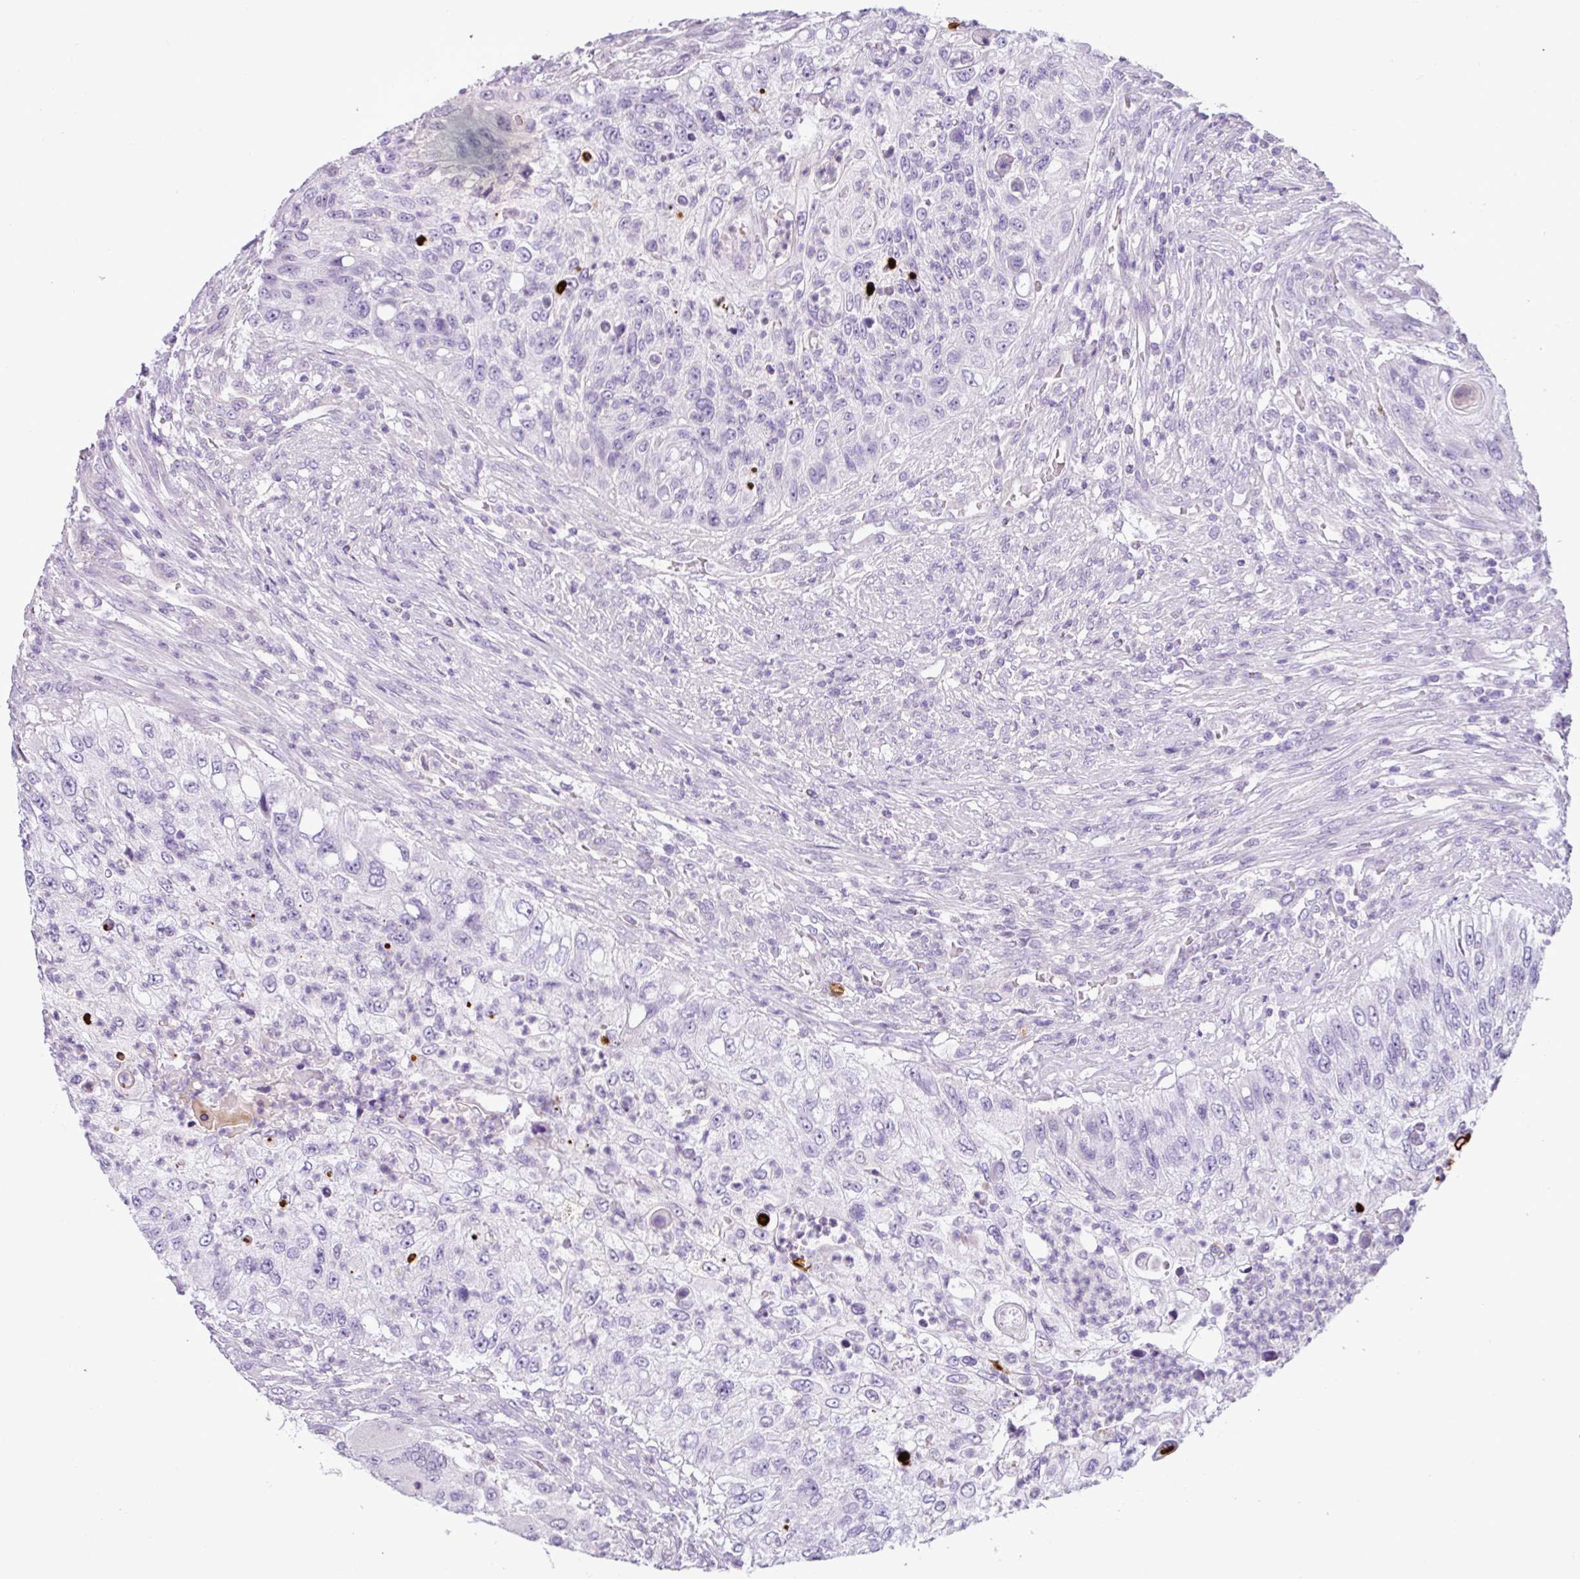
{"staining": {"intensity": "negative", "quantity": "none", "location": "none"}, "tissue": "urothelial cancer", "cell_type": "Tumor cells", "image_type": "cancer", "snomed": [{"axis": "morphology", "description": "Urothelial carcinoma, High grade"}, {"axis": "topography", "description": "Urinary bladder"}], "caption": "This is a image of immunohistochemistry staining of urothelial cancer, which shows no positivity in tumor cells. (Immunohistochemistry, brightfield microscopy, high magnification).", "gene": "HMCN2", "patient": {"sex": "female", "age": 60}}